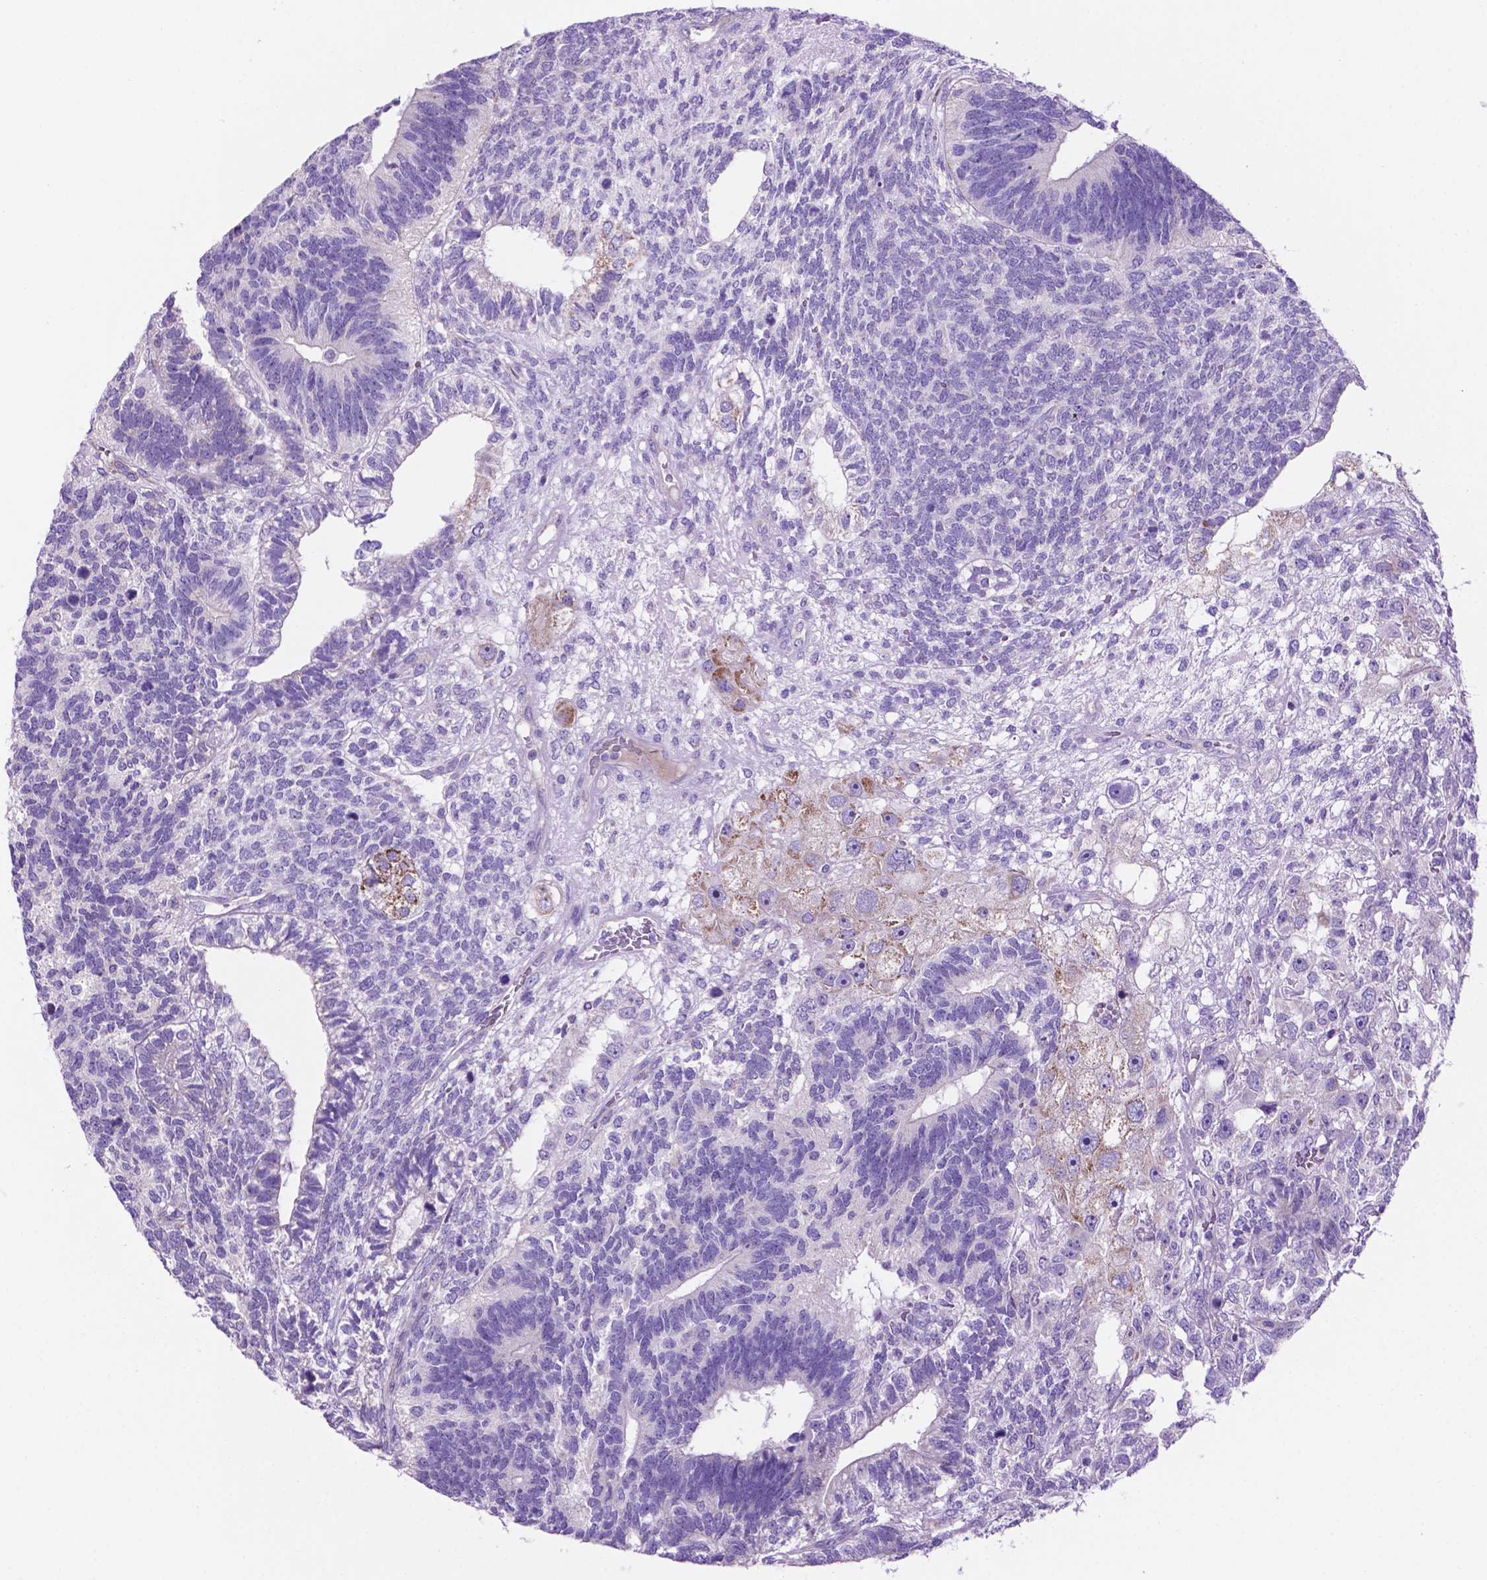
{"staining": {"intensity": "negative", "quantity": "none", "location": "none"}, "tissue": "testis cancer", "cell_type": "Tumor cells", "image_type": "cancer", "snomed": [{"axis": "morphology", "description": "Seminoma, NOS"}, {"axis": "morphology", "description": "Carcinoma, Embryonal, NOS"}, {"axis": "topography", "description": "Testis"}], "caption": "Testis cancer (seminoma) stained for a protein using immunohistochemistry reveals no expression tumor cells.", "gene": "TMEM121B", "patient": {"sex": "male", "age": 41}}